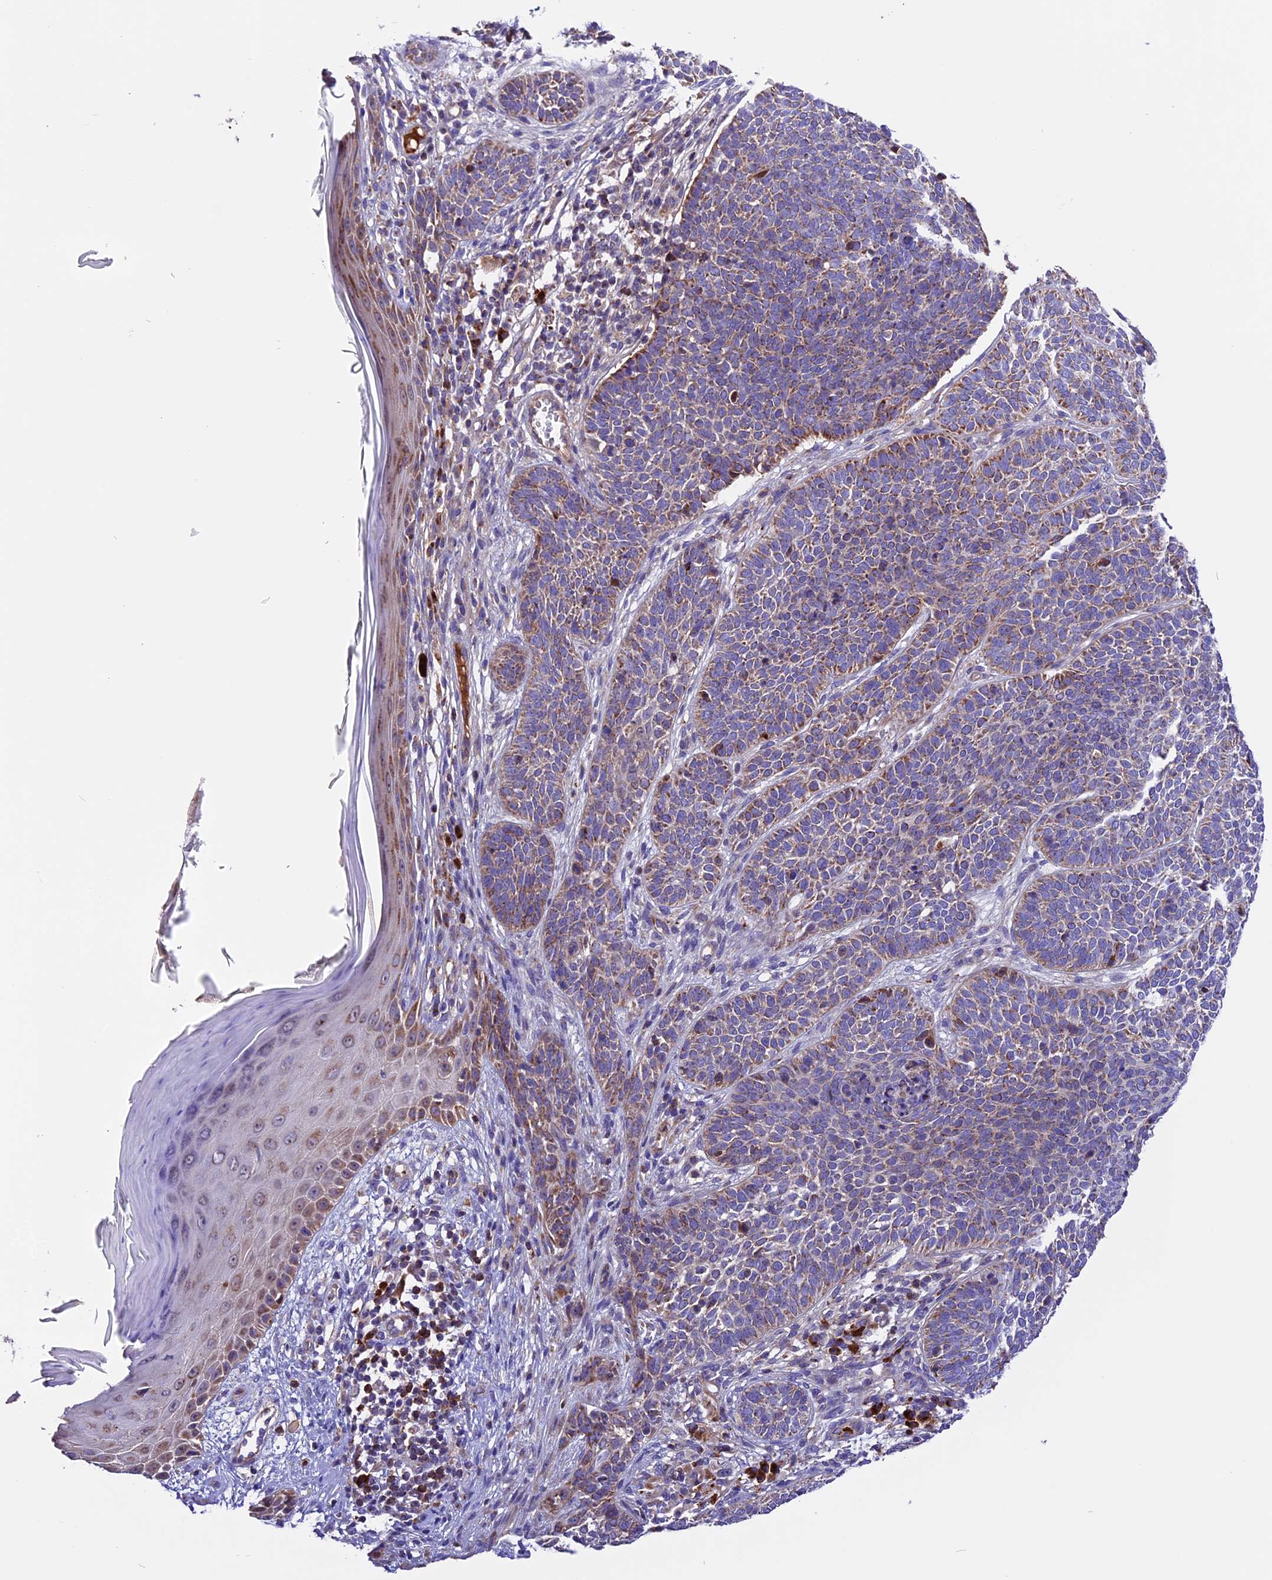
{"staining": {"intensity": "moderate", "quantity": ">75%", "location": "cytoplasmic/membranous"}, "tissue": "skin cancer", "cell_type": "Tumor cells", "image_type": "cancer", "snomed": [{"axis": "morphology", "description": "Basal cell carcinoma"}, {"axis": "topography", "description": "Skin"}], "caption": "IHC of basal cell carcinoma (skin) reveals medium levels of moderate cytoplasmic/membranous expression in approximately >75% of tumor cells. Immunohistochemistry (ihc) stains the protein in brown and the nuclei are stained blue.", "gene": "METTL22", "patient": {"sex": "male", "age": 85}}